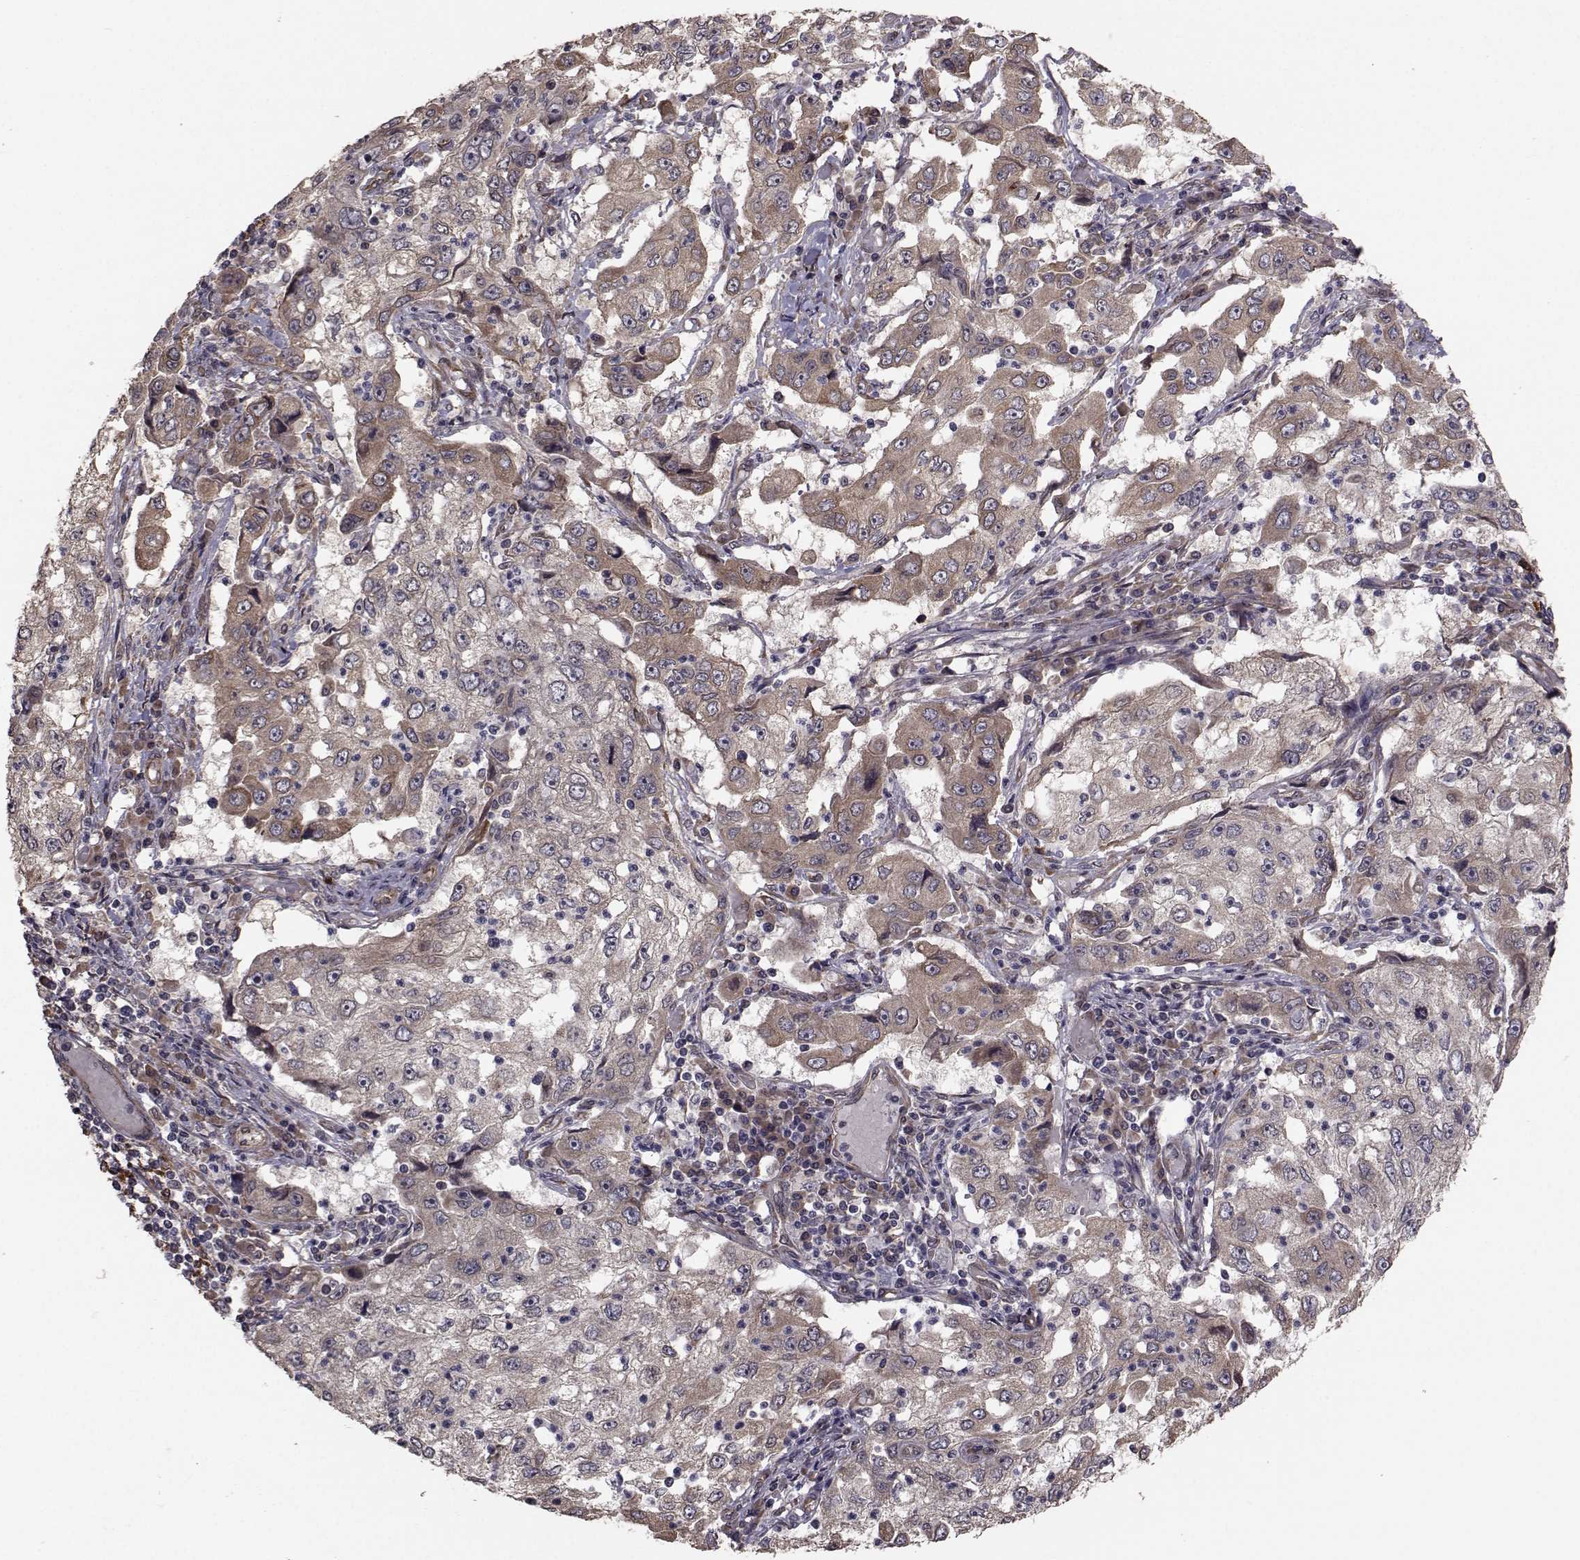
{"staining": {"intensity": "weak", "quantity": ">75%", "location": "cytoplasmic/membranous"}, "tissue": "cervical cancer", "cell_type": "Tumor cells", "image_type": "cancer", "snomed": [{"axis": "morphology", "description": "Squamous cell carcinoma, NOS"}, {"axis": "topography", "description": "Cervix"}], "caption": "This photomicrograph displays cervical squamous cell carcinoma stained with IHC to label a protein in brown. The cytoplasmic/membranous of tumor cells show weak positivity for the protein. Nuclei are counter-stained blue.", "gene": "TRIP10", "patient": {"sex": "female", "age": 36}}